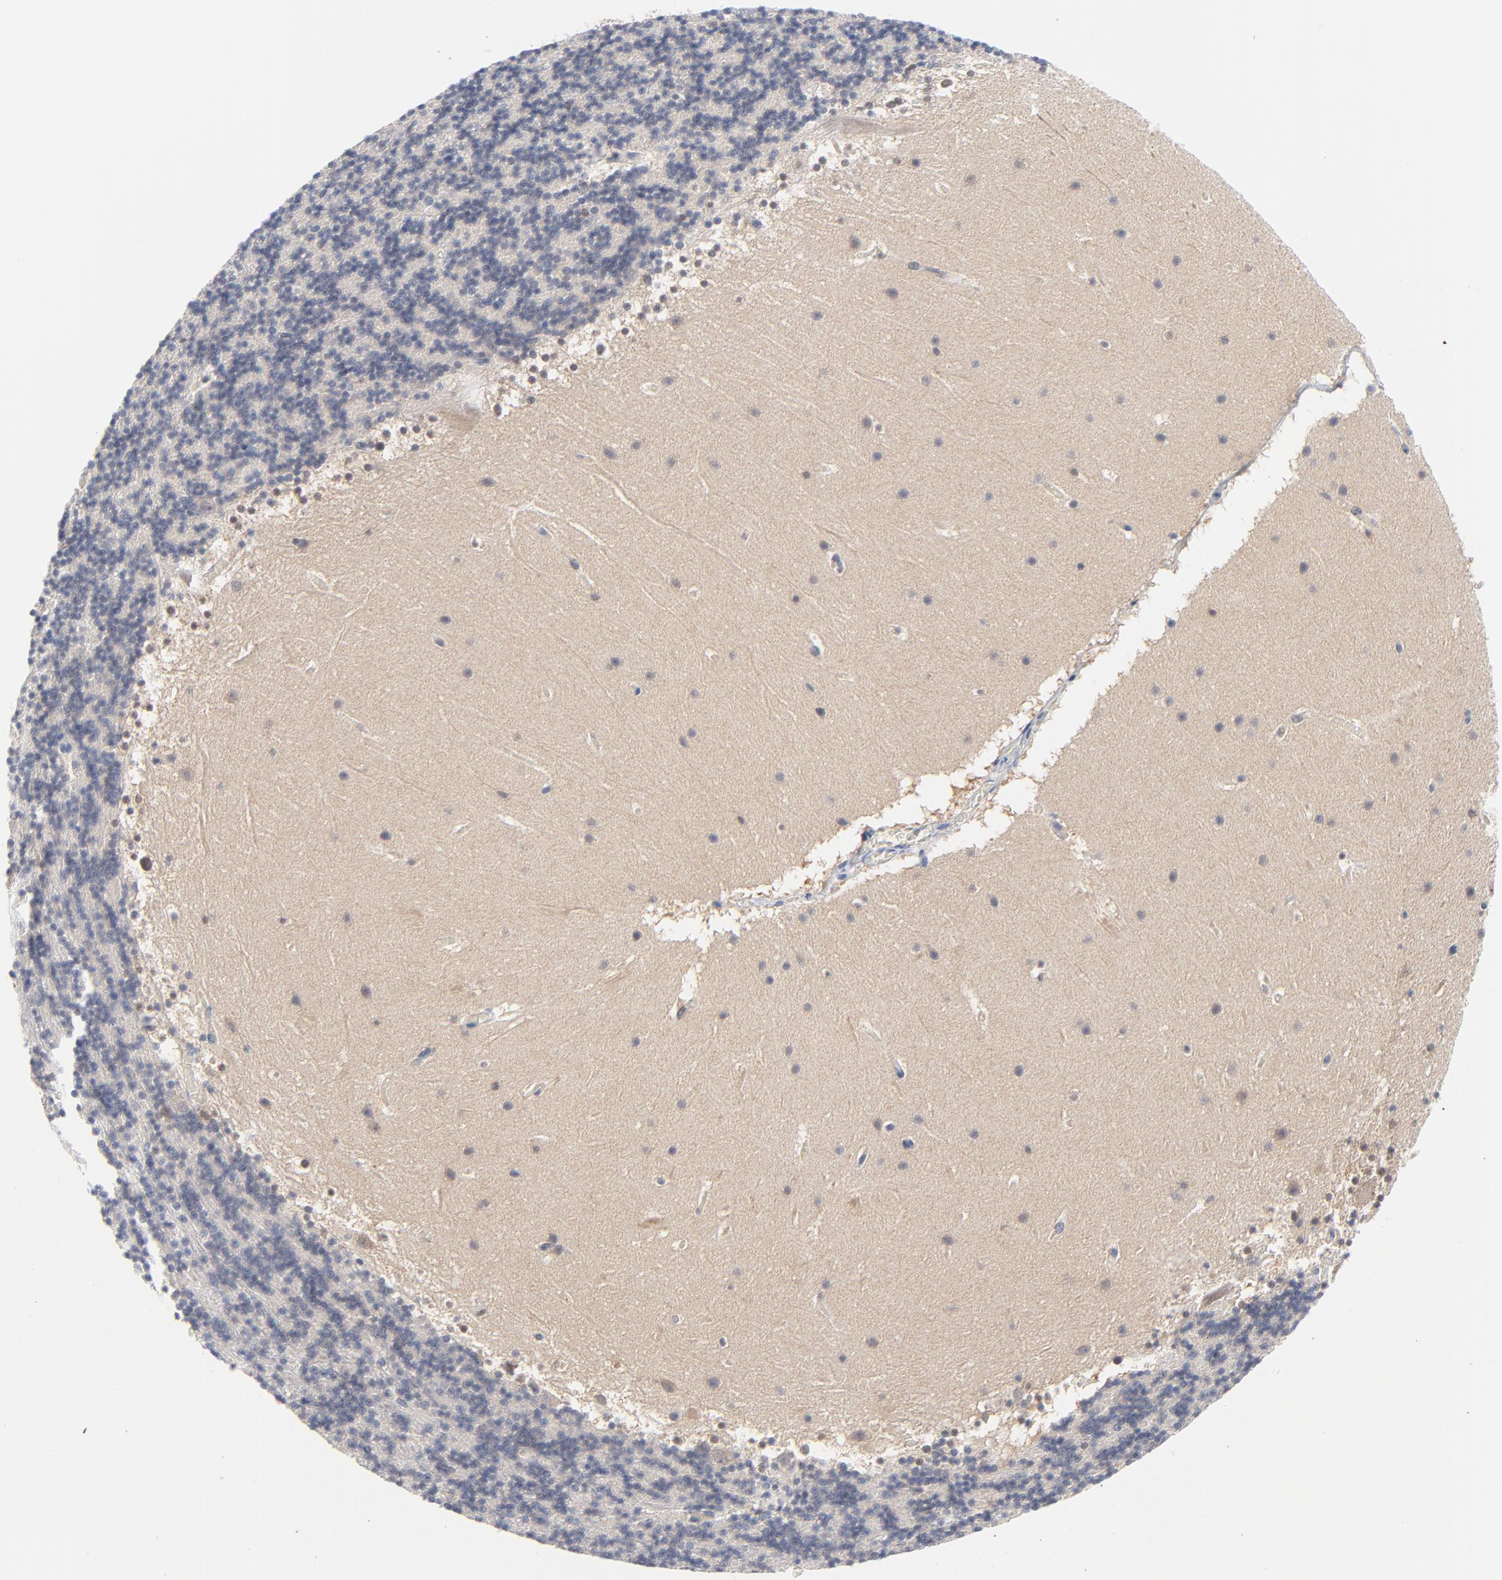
{"staining": {"intensity": "negative", "quantity": "none", "location": "none"}, "tissue": "cerebellum", "cell_type": "Cells in granular layer", "image_type": "normal", "snomed": [{"axis": "morphology", "description": "Normal tissue, NOS"}, {"axis": "topography", "description": "Cerebellum"}], "caption": "The image reveals no staining of cells in granular layer in unremarkable cerebellum.", "gene": "CAB39L", "patient": {"sex": "male", "age": 45}}